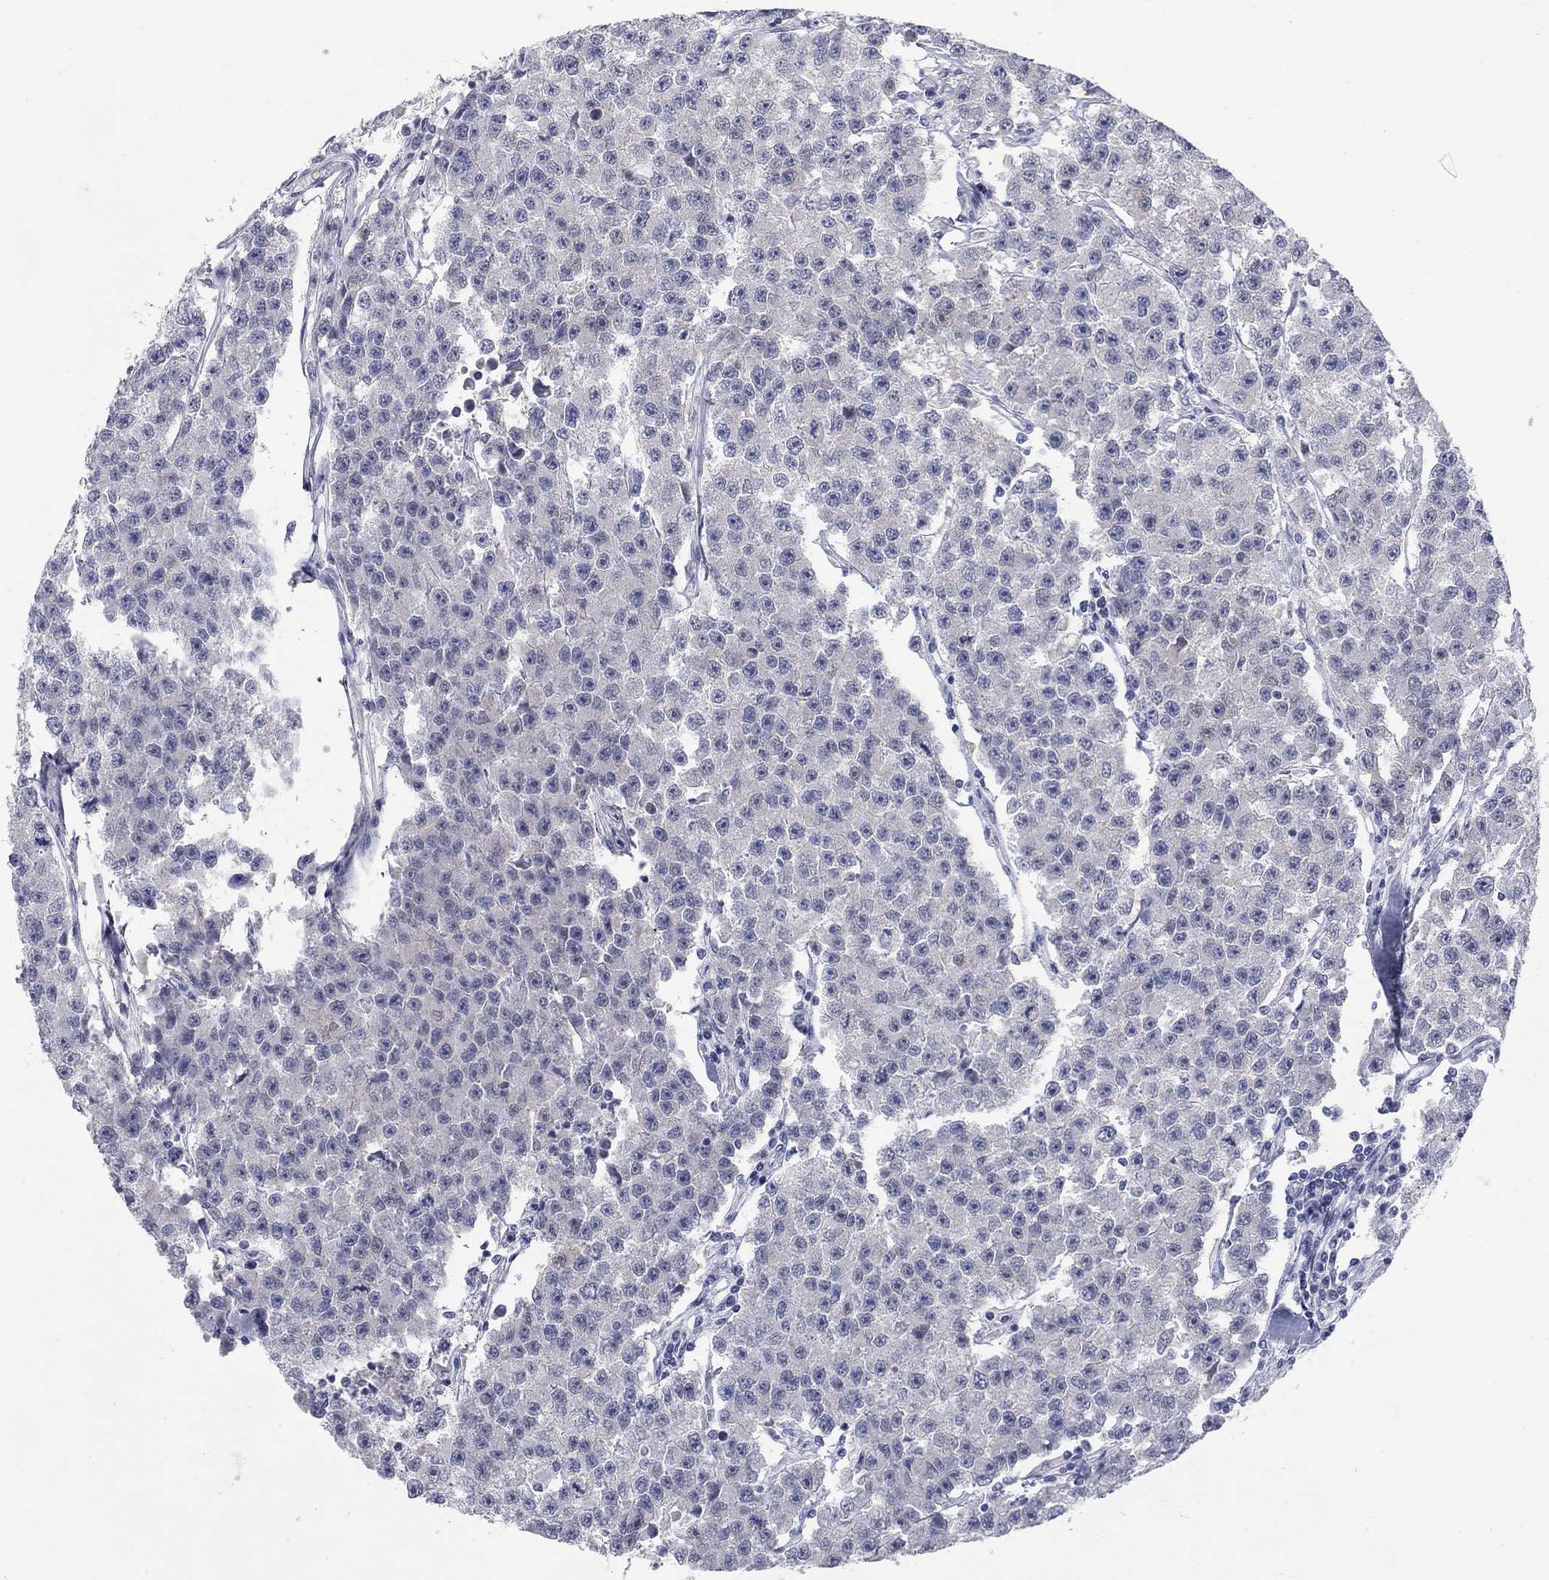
{"staining": {"intensity": "negative", "quantity": "none", "location": "none"}, "tissue": "testis cancer", "cell_type": "Tumor cells", "image_type": "cancer", "snomed": [{"axis": "morphology", "description": "Seminoma, NOS"}, {"axis": "topography", "description": "Testis"}], "caption": "Seminoma (testis) stained for a protein using immunohistochemistry reveals no staining tumor cells.", "gene": "ELAVL4", "patient": {"sex": "male", "age": 59}}